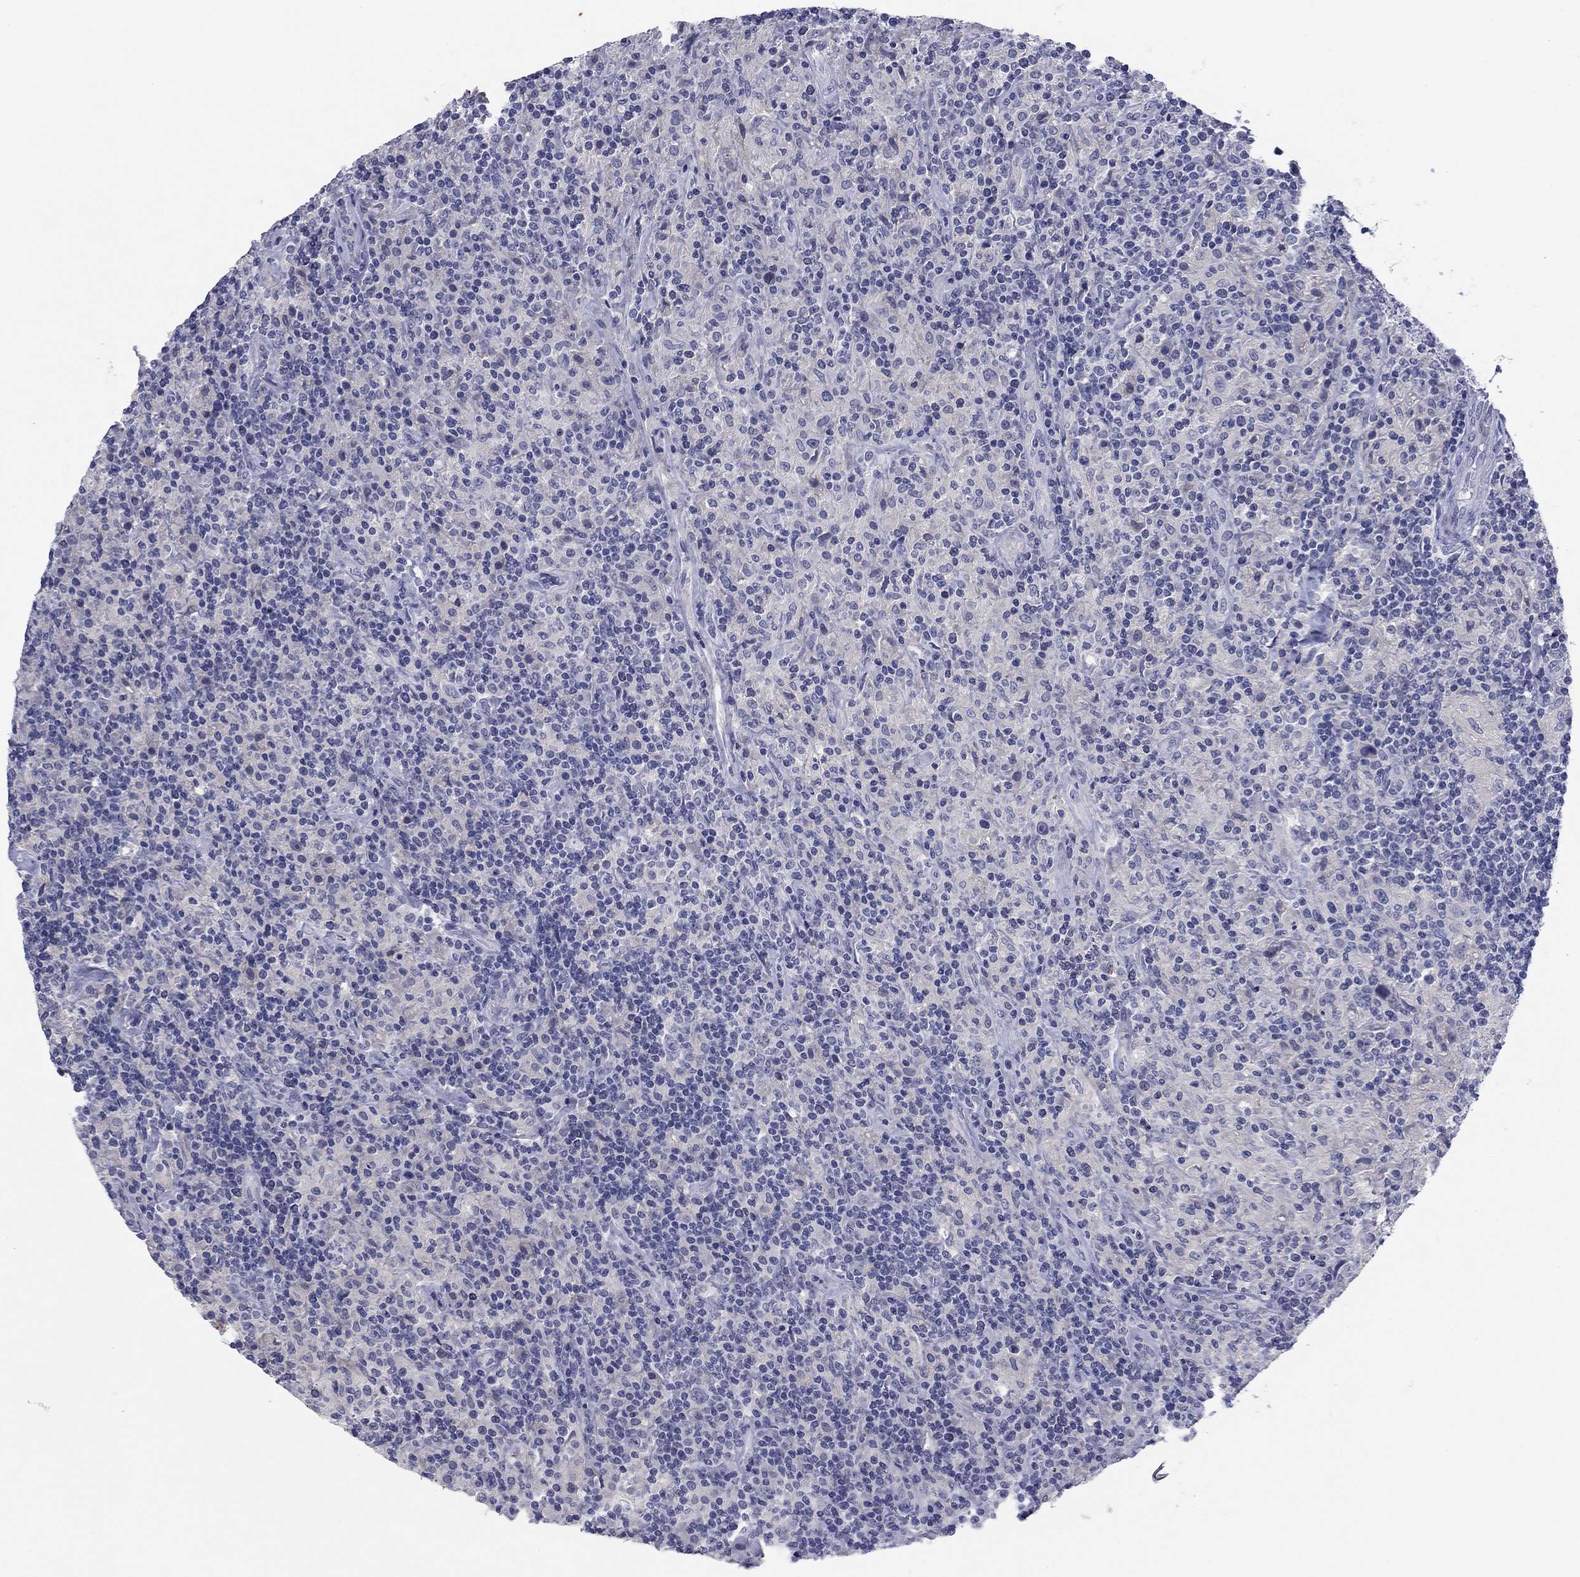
{"staining": {"intensity": "negative", "quantity": "none", "location": "none"}, "tissue": "lymphoma", "cell_type": "Tumor cells", "image_type": "cancer", "snomed": [{"axis": "morphology", "description": "Hodgkin's disease, NOS"}, {"axis": "topography", "description": "Lymph node"}], "caption": "An image of human Hodgkin's disease is negative for staining in tumor cells.", "gene": "CNTNAP4", "patient": {"sex": "male", "age": 70}}